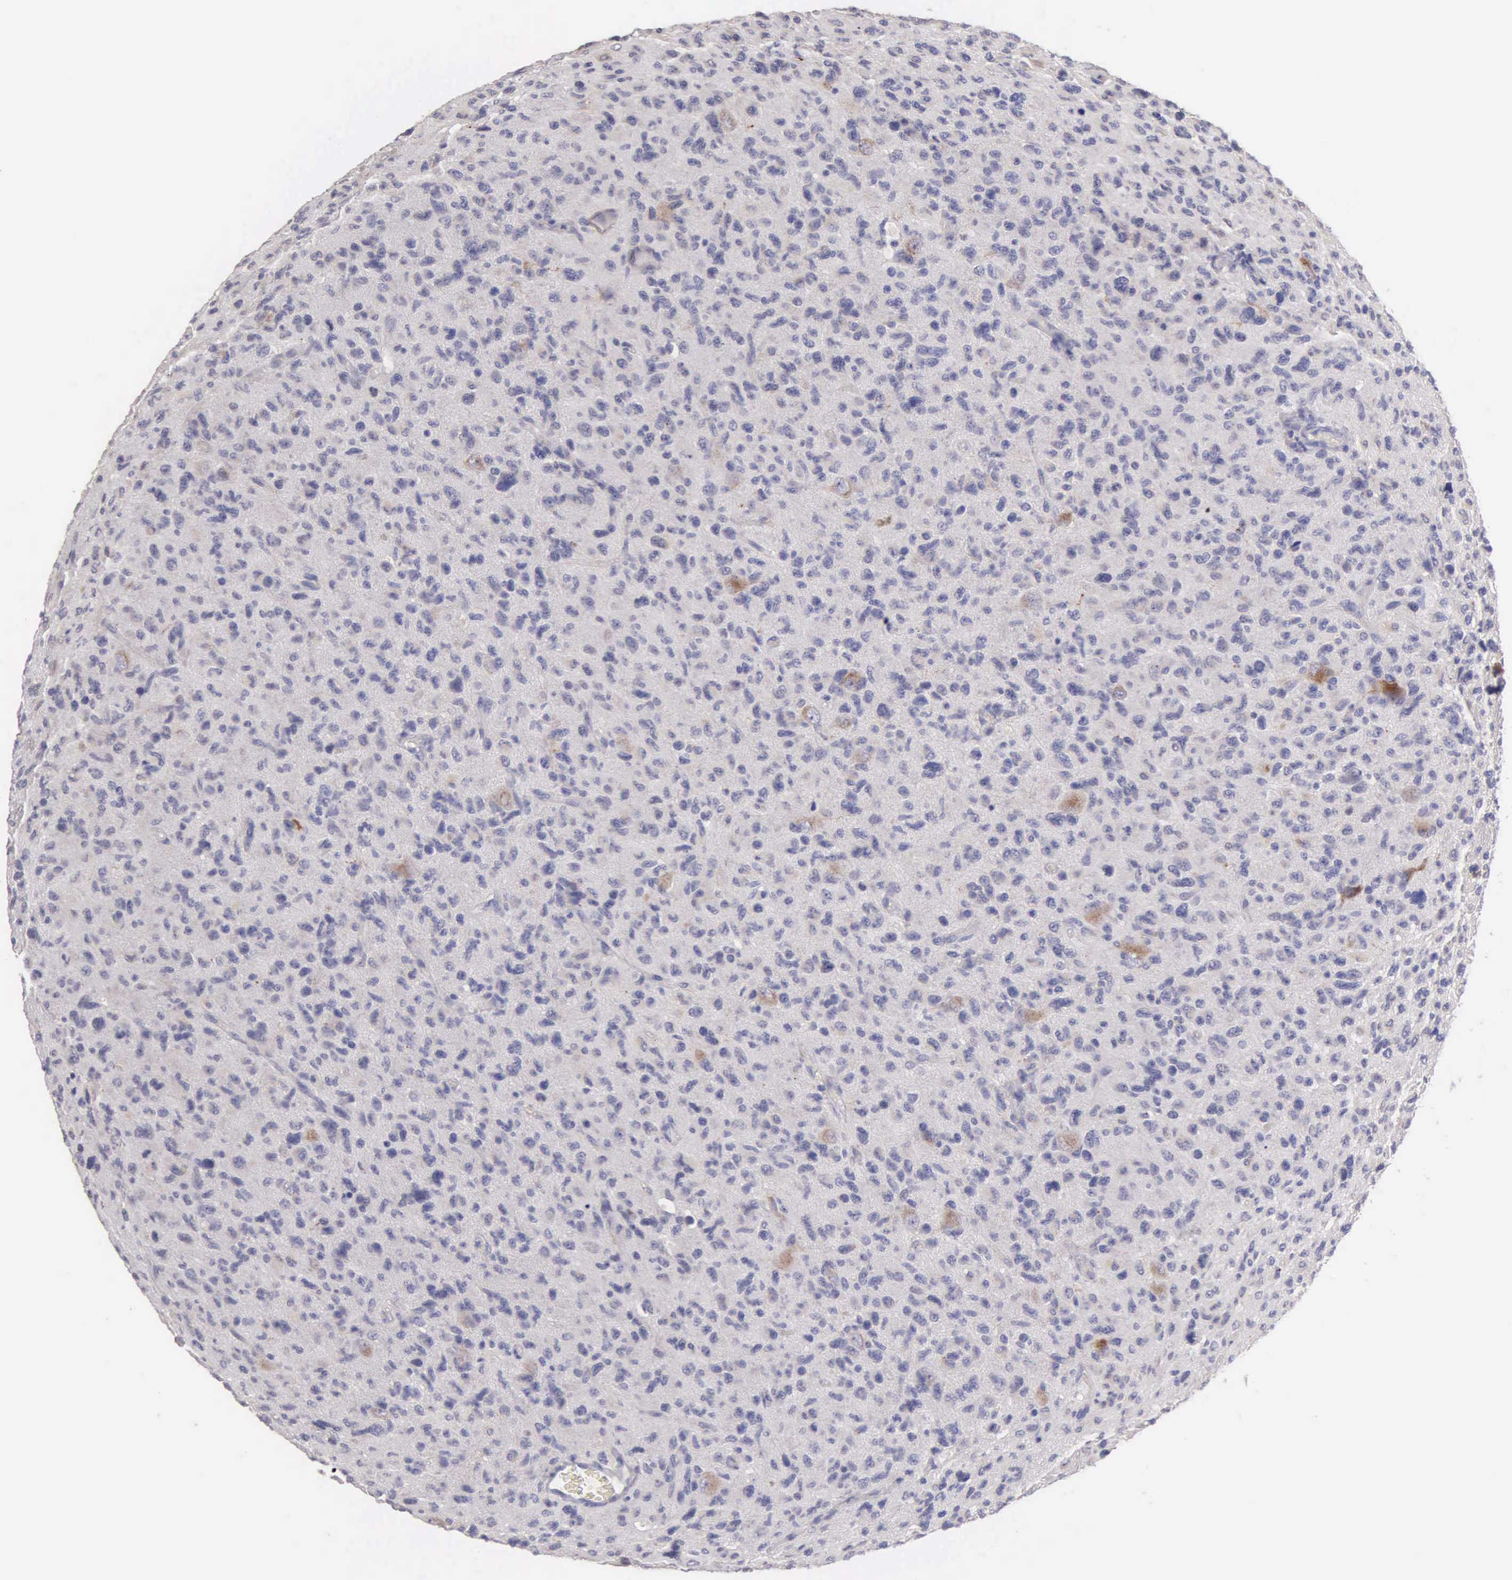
{"staining": {"intensity": "moderate", "quantity": "<25%", "location": "cytoplasmic/membranous"}, "tissue": "glioma", "cell_type": "Tumor cells", "image_type": "cancer", "snomed": [{"axis": "morphology", "description": "Glioma, malignant, High grade"}, {"axis": "topography", "description": "Brain"}], "caption": "Protein expression analysis of high-grade glioma (malignant) demonstrates moderate cytoplasmic/membranous staining in about <25% of tumor cells.", "gene": "APP", "patient": {"sex": "female", "age": 60}}